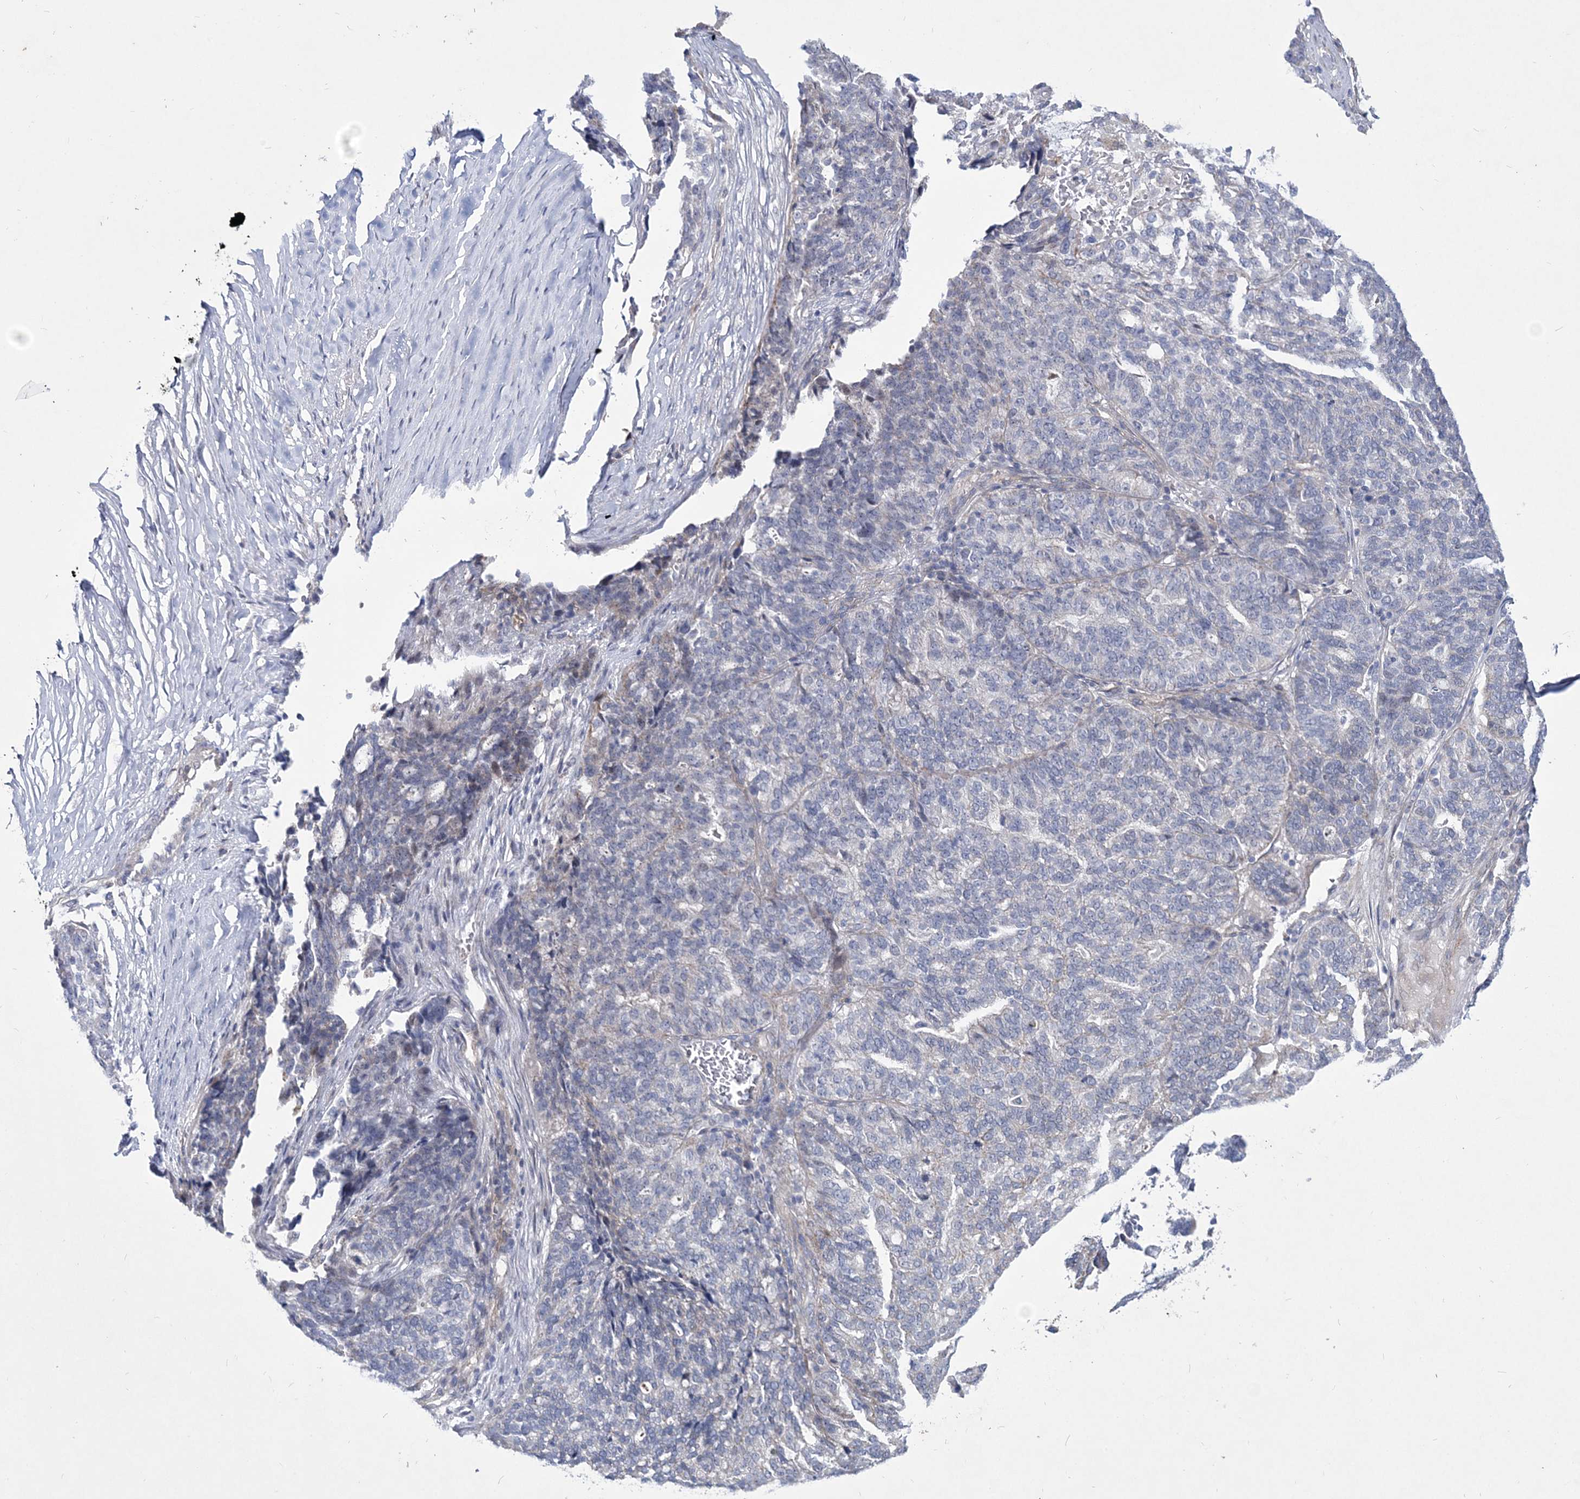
{"staining": {"intensity": "negative", "quantity": "none", "location": "none"}, "tissue": "ovarian cancer", "cell_type": "Tumor cells", "image_type": "cancer", "snomed": [{"axis": "morphology", "description": "Cystadenocarcinoma, serous, NOS"}, {"axis": "topography", "description": "Ovary"}], "caption": "Tumor cells show no significant expression in ovarian cancer.", "gene": "ANO1", "patient": {"sex": "female", "age": 59}}